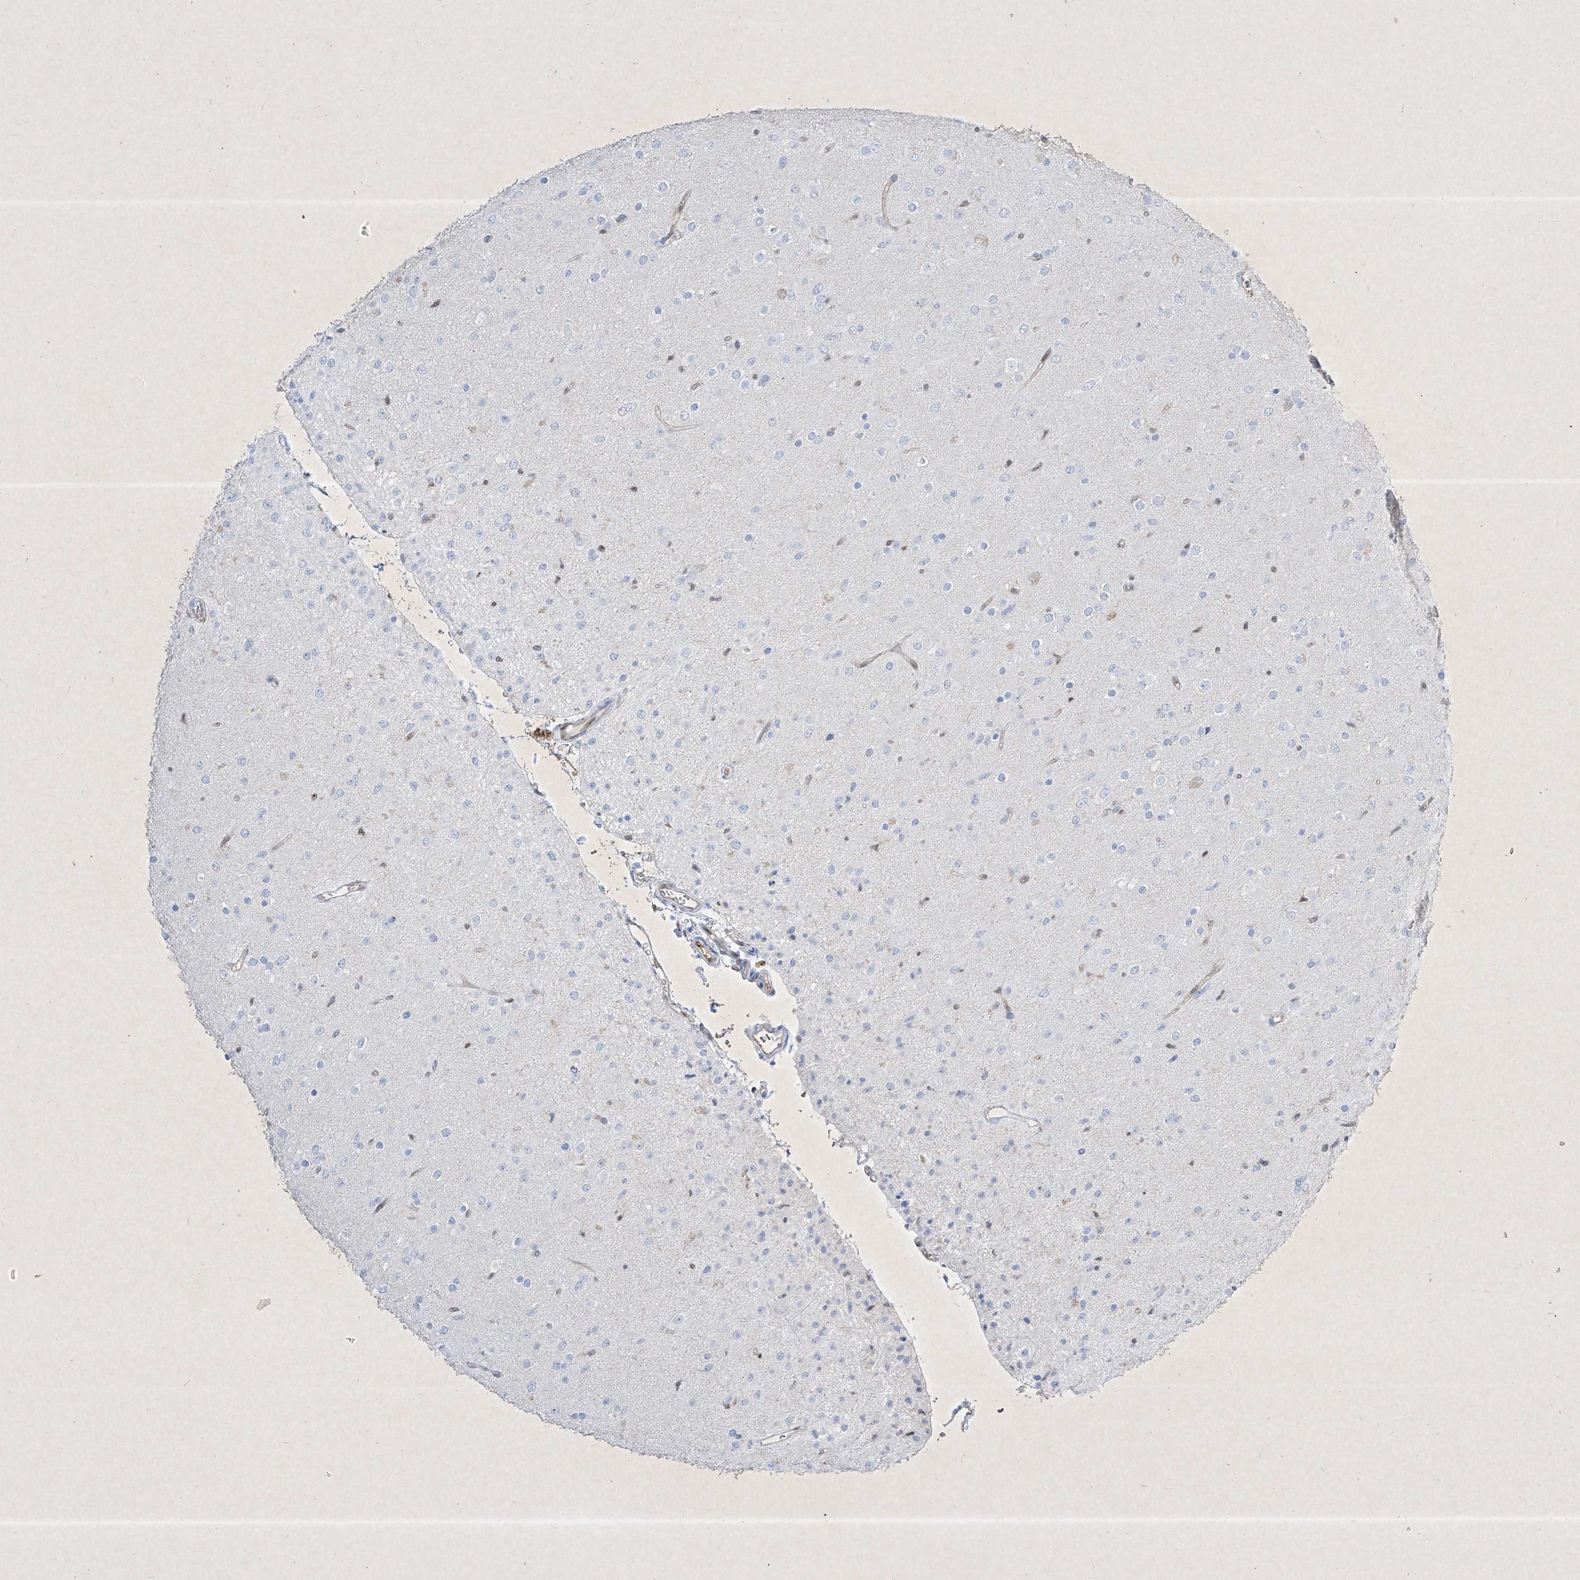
{"staining": {"intensity": "negative", "quantity": "none", "location": "none"}, "tissue": "glioma", "cell_type": "Tumor cells", "image_type": "cancer", "snomed": [{"axis": "morphology", "description": "Glioma, malignant, Low grade"}, {"axis": "topography", "description": "Brain"}], "caption": "This is an immunohistochemistry photomicrograph of glioma. There is no staining in tumor cells.", "gene": "PSMB10", "patient": {"sex": "male", "age": 65}}